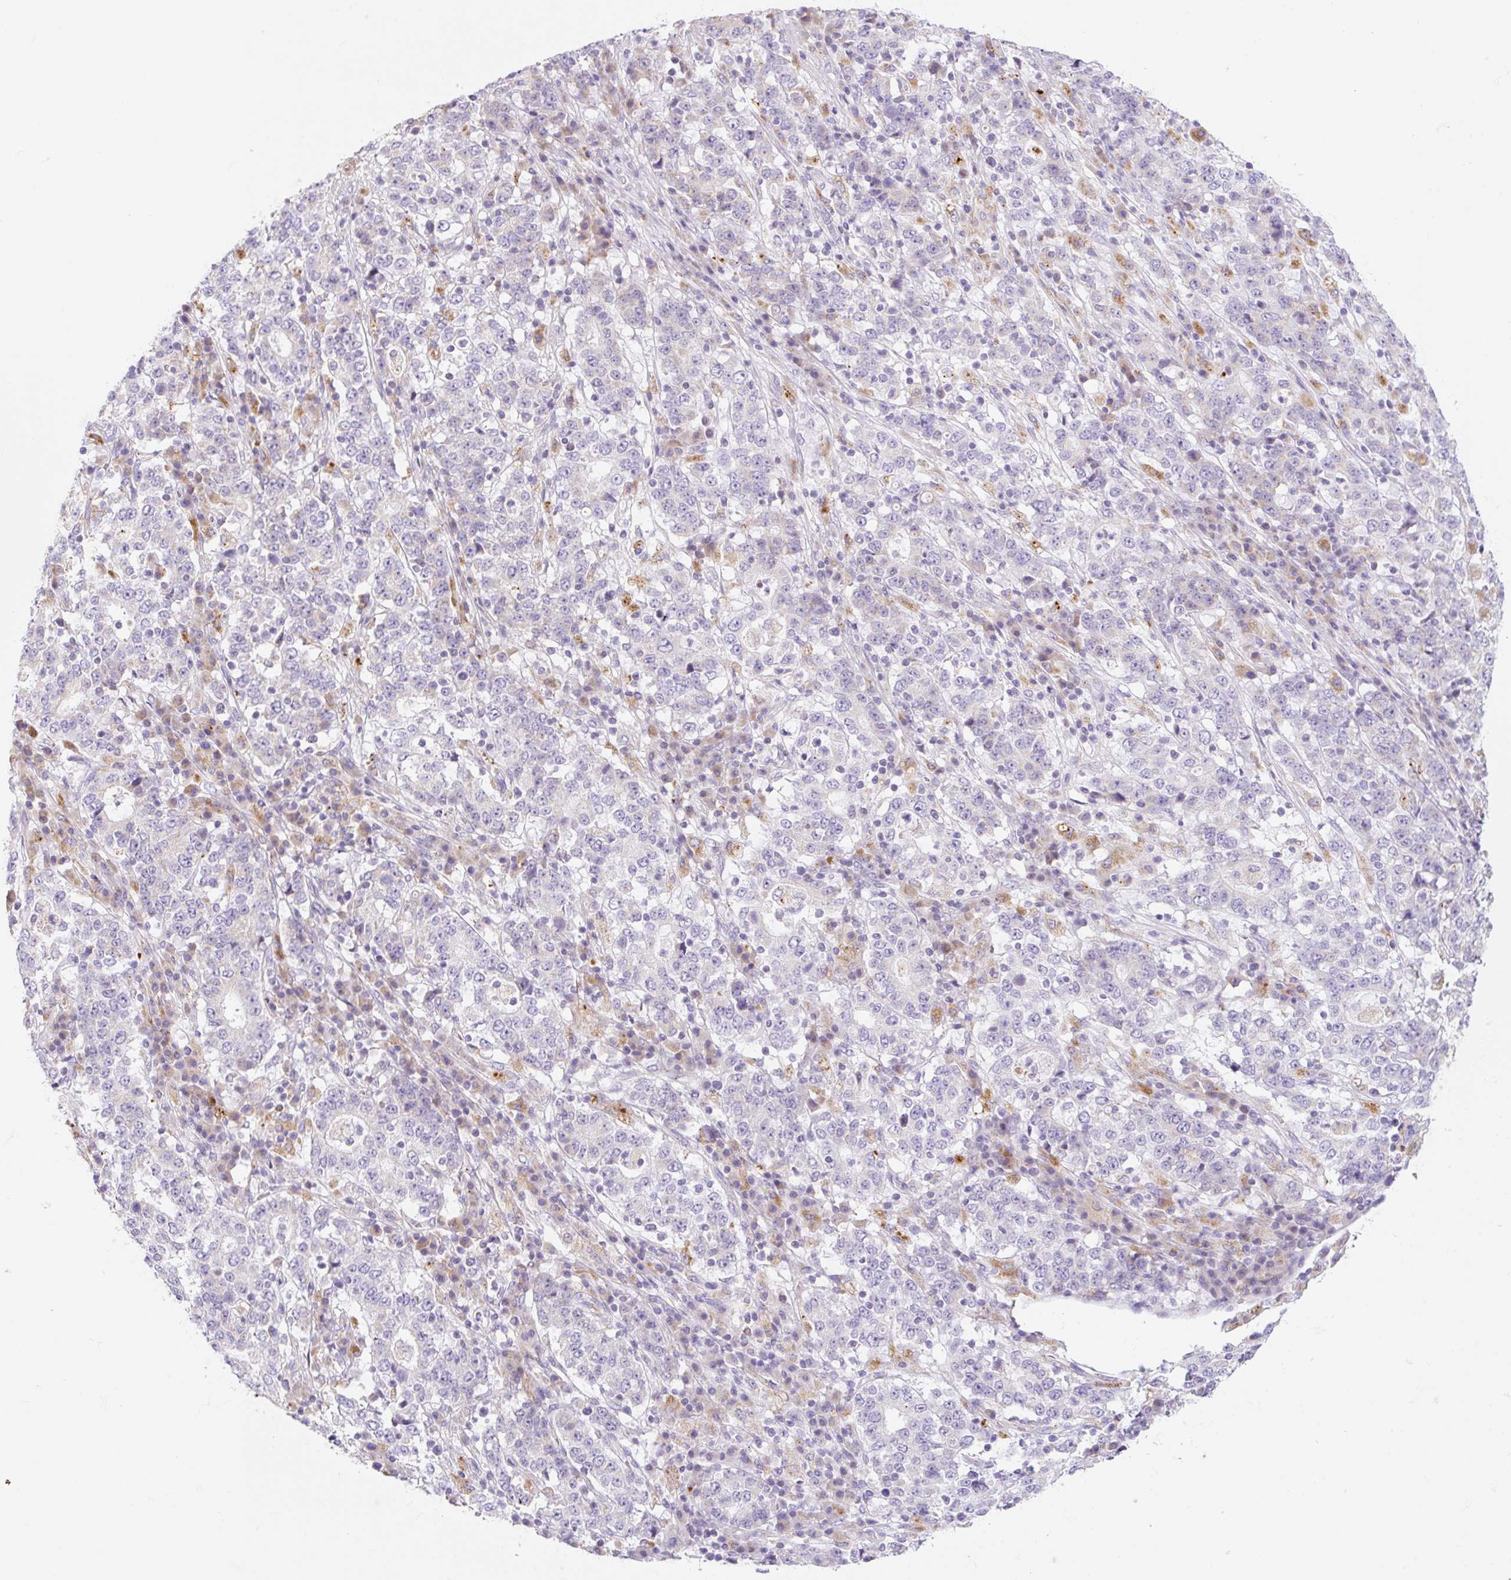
{"staining": {"intensity": "negative", "quantity": "none", "location": "none"}, "tissue": "stomach cancer", "cell_type": "Tumor cells", "image_type": "cancer", "snomed": [{"axis": "morphology", "description": "Adenocarcinoma, NOS"}, {"axis": "topography", "description": "Stomach"}], "caption": "Immunohistochemistry (IHC) micrograph of neoplastic tissue: stomach cancer stained with DAB exhibits no significant protein staining in tumor cells.", "gene": "CLEC3A", "patient": {"sex": "male", "age": 59}}